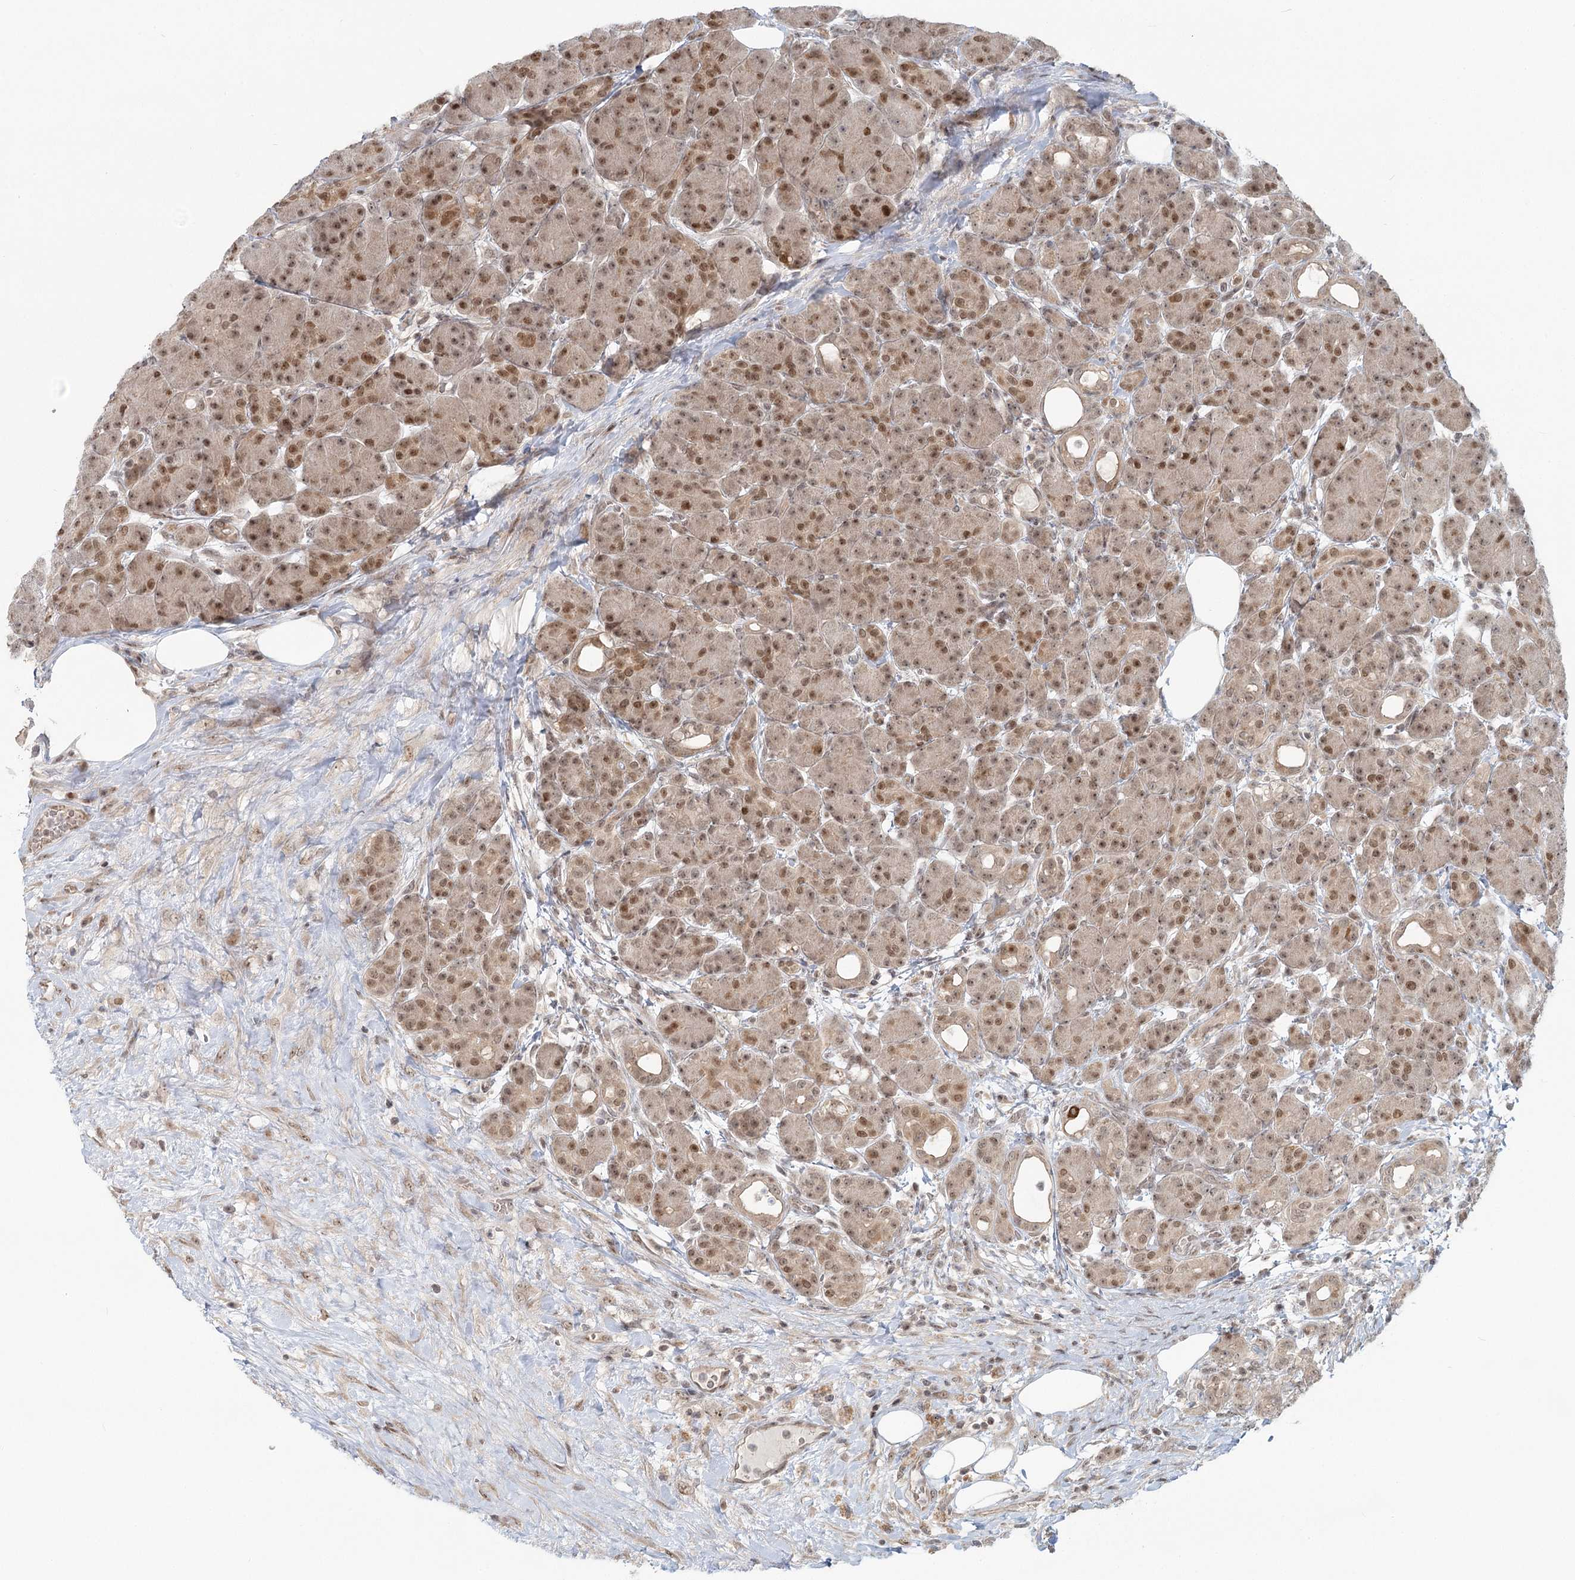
{"staining": {"intensity": "moderate", "quantity": ">75%", "location": "cytoplasmic/membranous,nuclear"}, "tissue": "pancreas", "cell_type": "Exocrine glandular cells", "image_type": "normal", "snomed": [{"axis": "morphology", "description": "Normal tissue, NOS"}, {"axis": "topography", "description": "Pancreas"}], "caption": "Pancreas was stained to show a protein in brown. There is medium levels of moderate cytoplasmic/membranous,nuclear staining in about >75% of exocrine glandular cells. (IHC, brightfield microscopy, high magnification).", "gene": "R3HCC1L", "patient": {"sex": "male", "age": 63}}